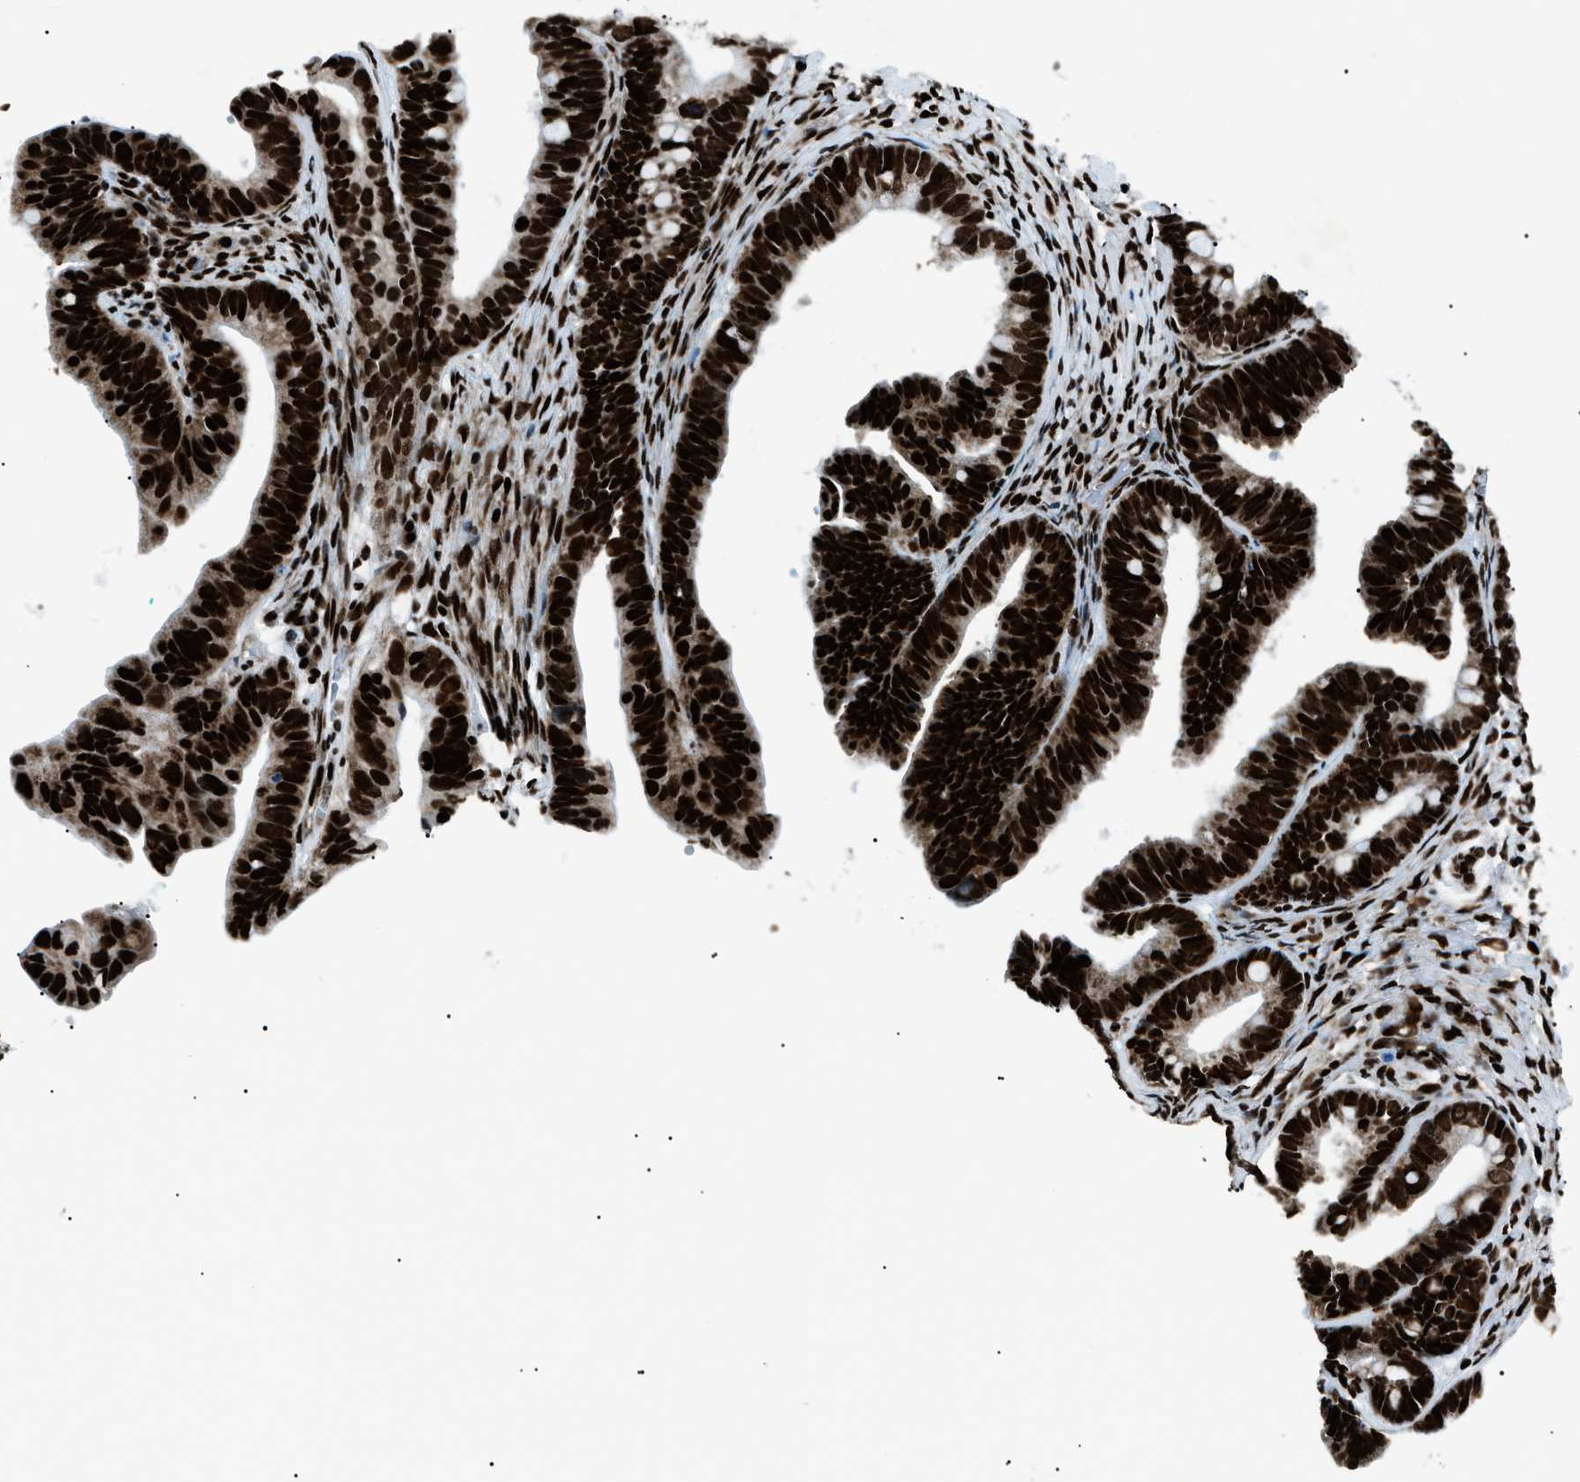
{"staining": {"intensity": "strong", "quantity": ">75%", "location": "nuclear"}, "tissue": "ovarian cancer", "cell_type": "Tumor cells", "image_type": "cancer", "snomed": [{"axis": "morphology", "description": "Cystadenocarcinoma, serous, NOS"}, {"axis": "topography", "description": "Ovary"}], "caption": "High-magnification brightfield microscopy of serous cystadenocarcinoma (ovarian) stained with DAB (3,3'-diaminobenzidine) (brown) and counterstained with hematoxylin (blue). tumor cells exhibit strong nuclear staining is identified in about>75% of cells.", "gene": "HNRNPK", "patient": {"sex": "female", "age": 56}}